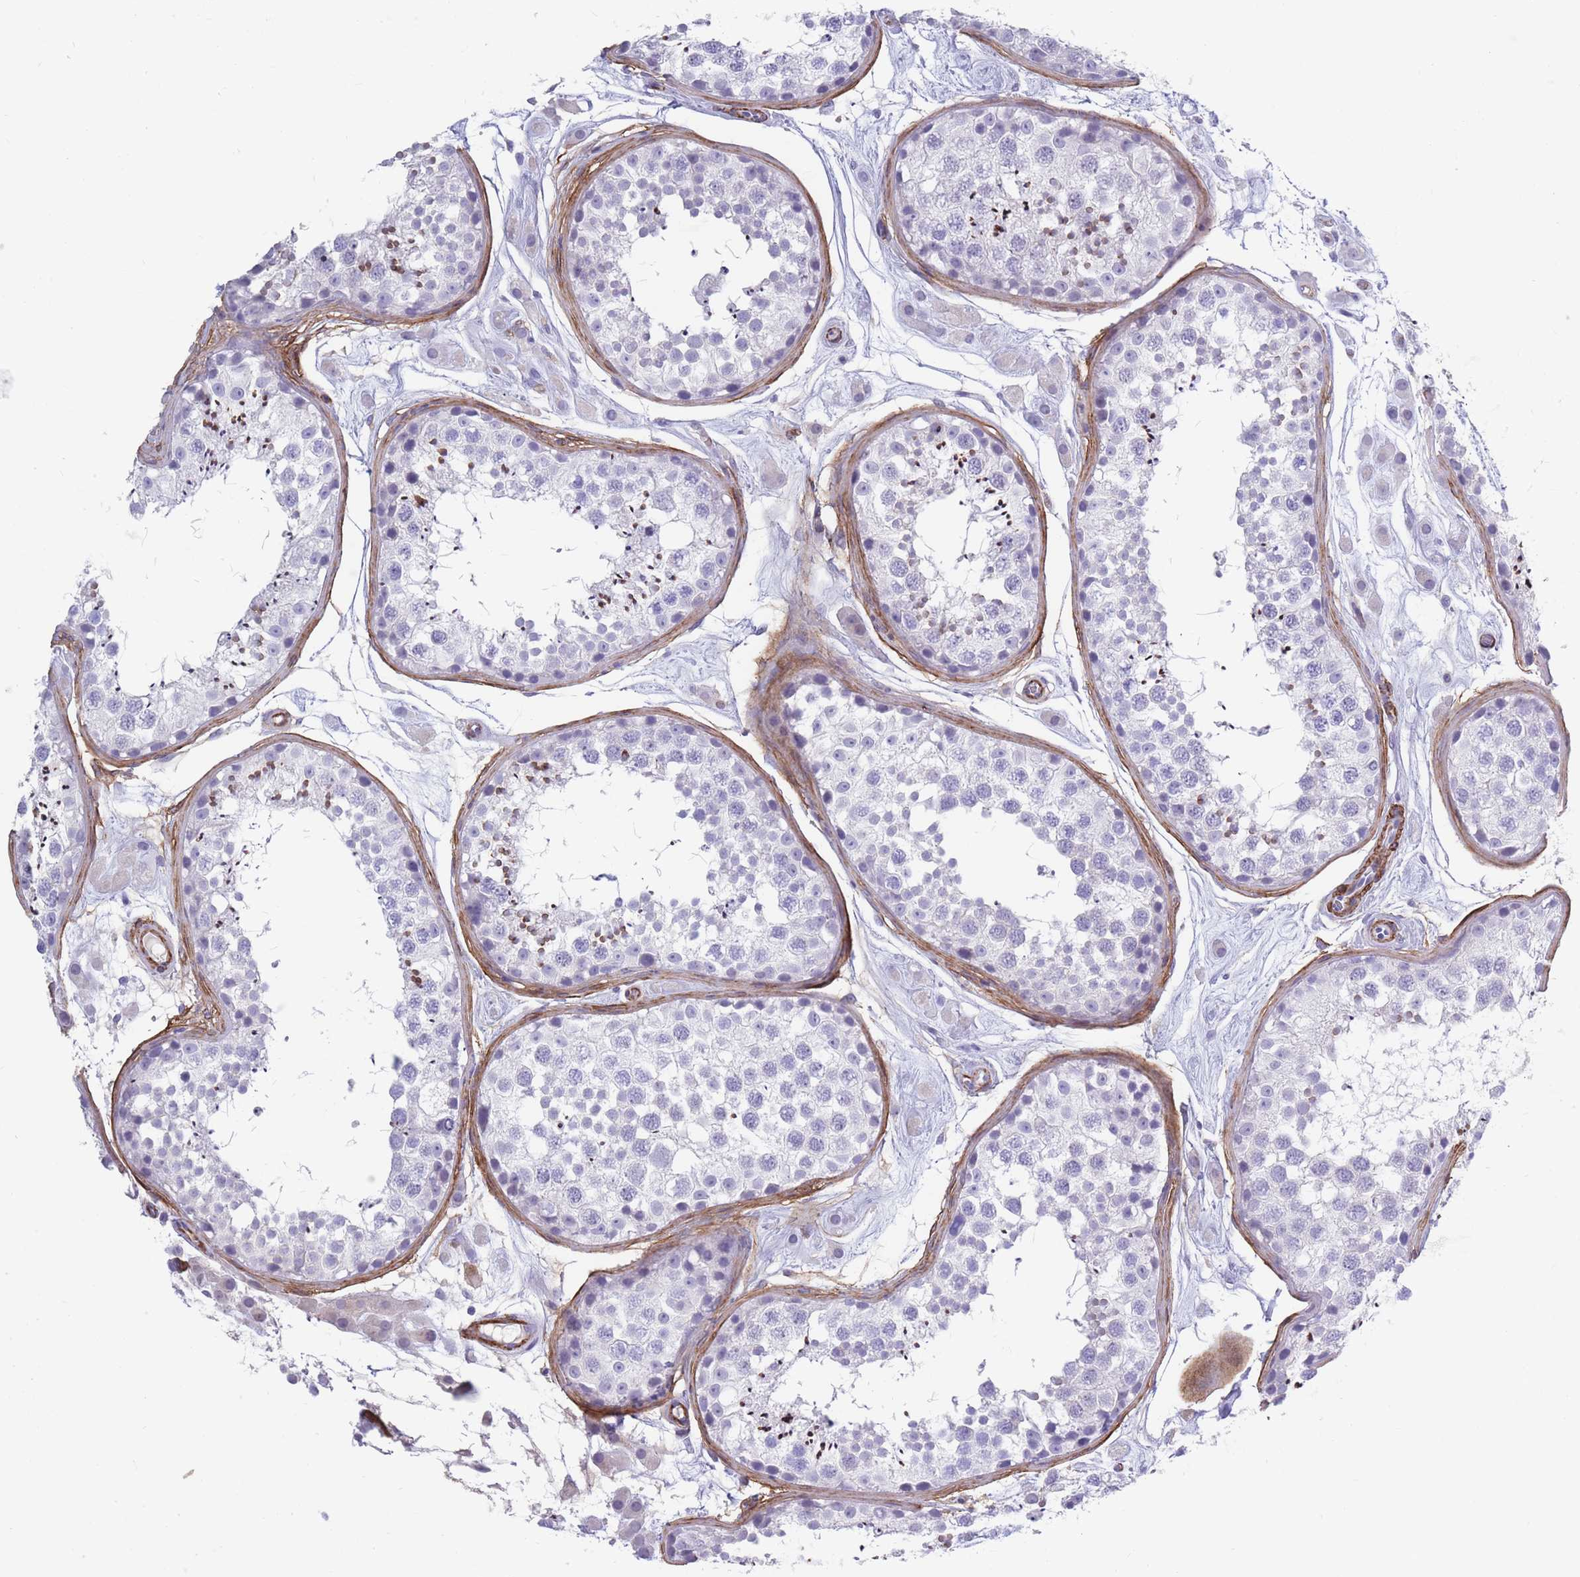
{"staining": {"intensity": "negative", "quantity": "none", "location": "none"}, "tissue": "testis", "cell_type": "Cells in seminiferous ducts", "image_type": "normal", "snomed": [{"axis": "morphology", "description": "Normal tissue, NOS"}, {"axis": "topography", "description": "Testis"}], "caption": "IHC of unremarkable testis displays no staining in cells in seminiferous ducts. (Brightfield microscopy of DAB (3,3'-diaminobenzidine) immunohistochemistry (IHC) at high magnification).", "gene": "DPYD", "patient": {"sex": "male", "age": 25}}